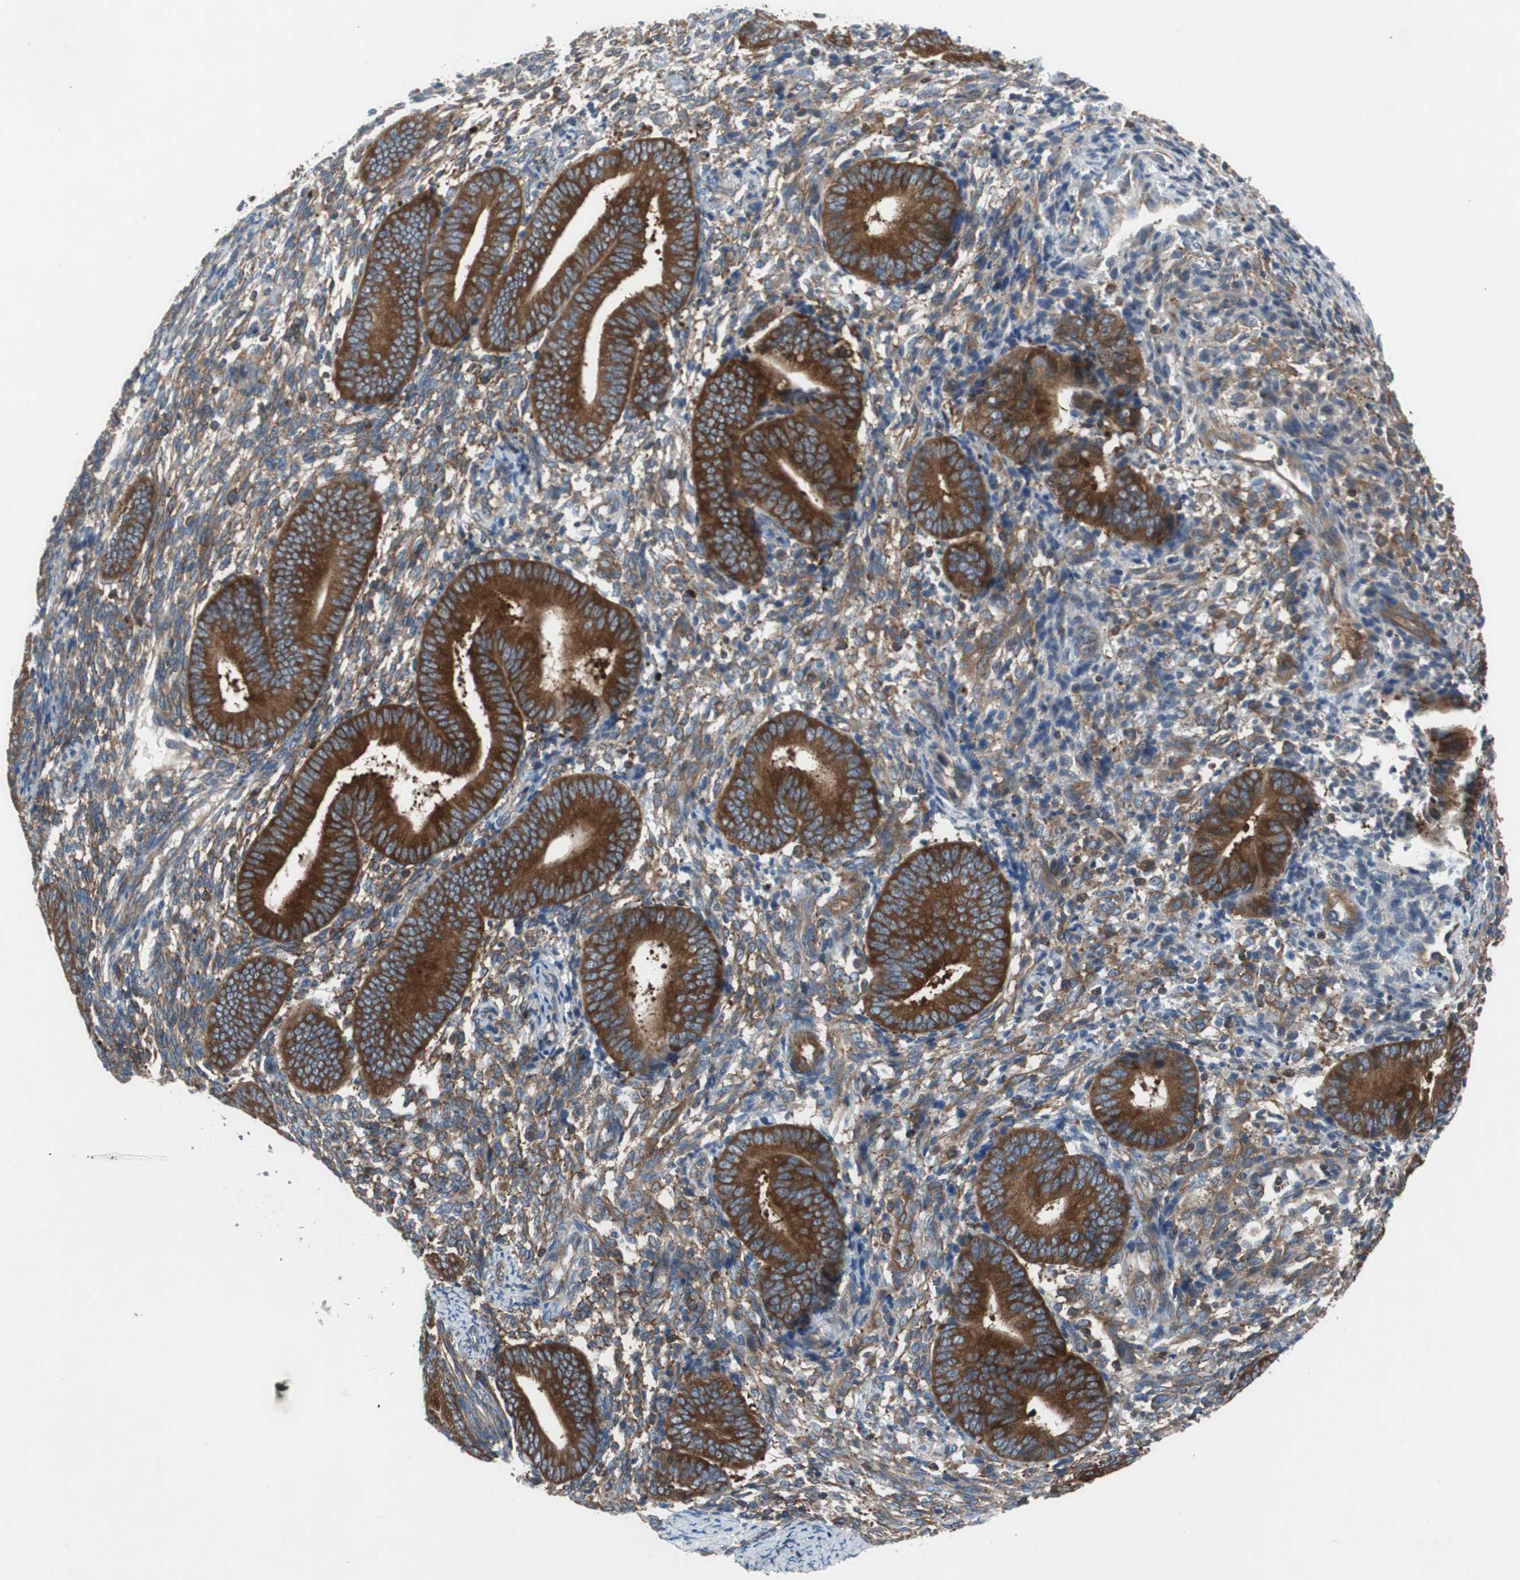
{"staining": {"intensity": "moderate", "quantity": "25%-75%", "location": "cytoplasmic/membranous"}, "tissue": "endometrium", "cell_type": "Cells in endometrial stroma", "image_type": "normal", "snomed": [{"axis": "morphology", "description": "Normal tissue, NOS"}, {"axis": "topography", "description": "Uterus"}, {"axis": "topography", "description": "Endometrium"}], "caption": "An immunohistochemistry histopathology image of normal tissue is shown. Protein staining in brown shows moderate cytoplasmic/membranous positivity in endometrium within cells in endometrial stroma.", "gene": "GYS1", "patient": {"sex": "female", "age": 33}}